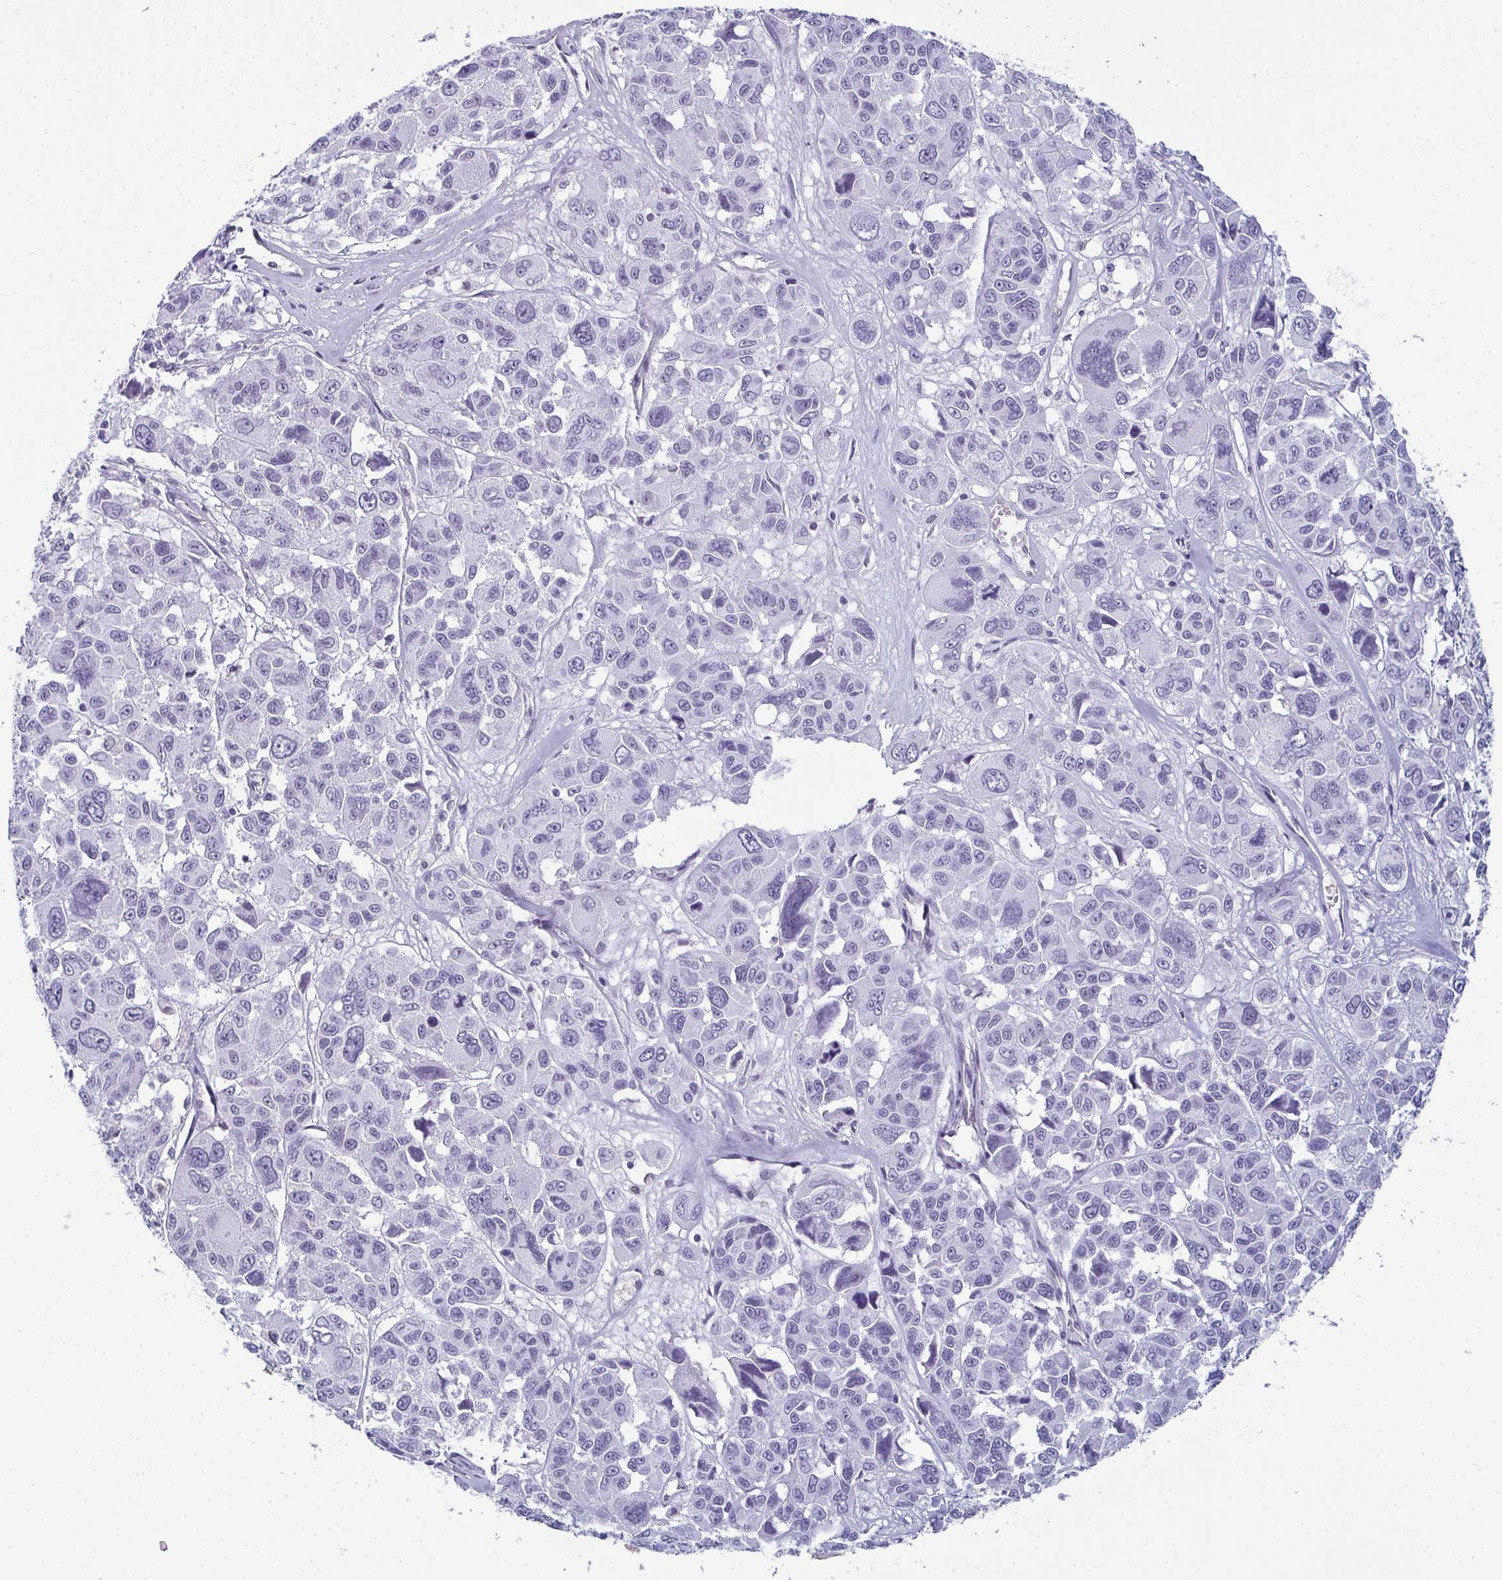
{"staining": {"intensity": "negative", "quantity": "none", "location": "none"}, "tissue": "melanoma", "cell_type": "Tumor cells", "image_type": "cancer", "snomed": [{"axis": "morphology", "description": "Malignant melanoma, NOS"}, {"axis": "topography", "description": "Skin"}], "caption": "DAB immunohistochemical staining of melanoma shows no significant expression in tumor cells. Nuclei are stained in blue.", "gene": "CDA", "patient": {"sex": "female", "age": 66}}